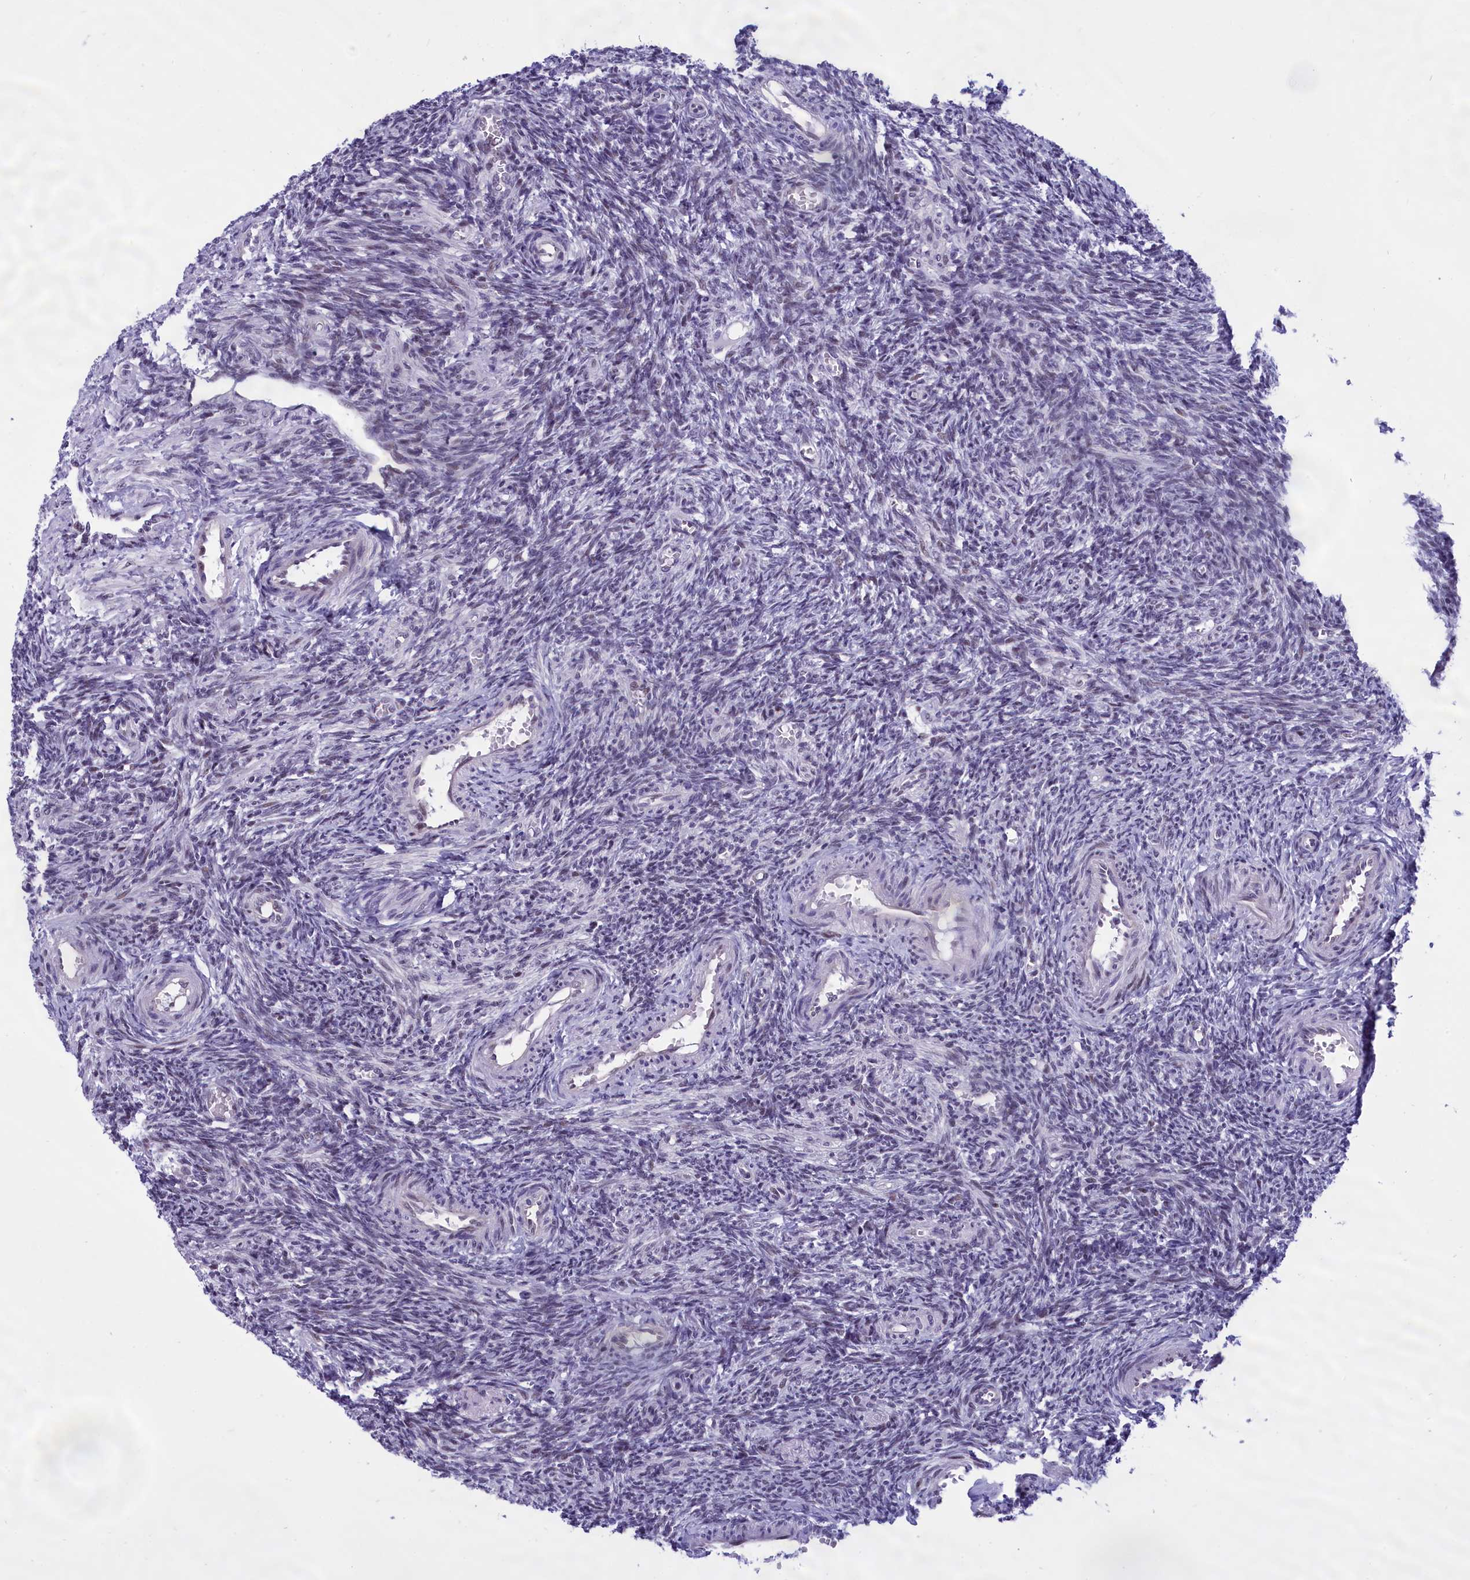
{"staining": {"intensity": "negative", "quantity": "none", "location": "none"}, "tissue": "ovary", "cell_type": "Follicle cells", "image_type": "normal", "snomed": [{"axis": "morphology", "description": "Normal tissue, NOS"}, {"axis": "topography", "description": "Ovary"}], "caption": "Follicle cells are negative for protein expression in unremarkable human ovary.", "gene": "SPIRE2", "patient": {"sex": "female", "age": 27}}